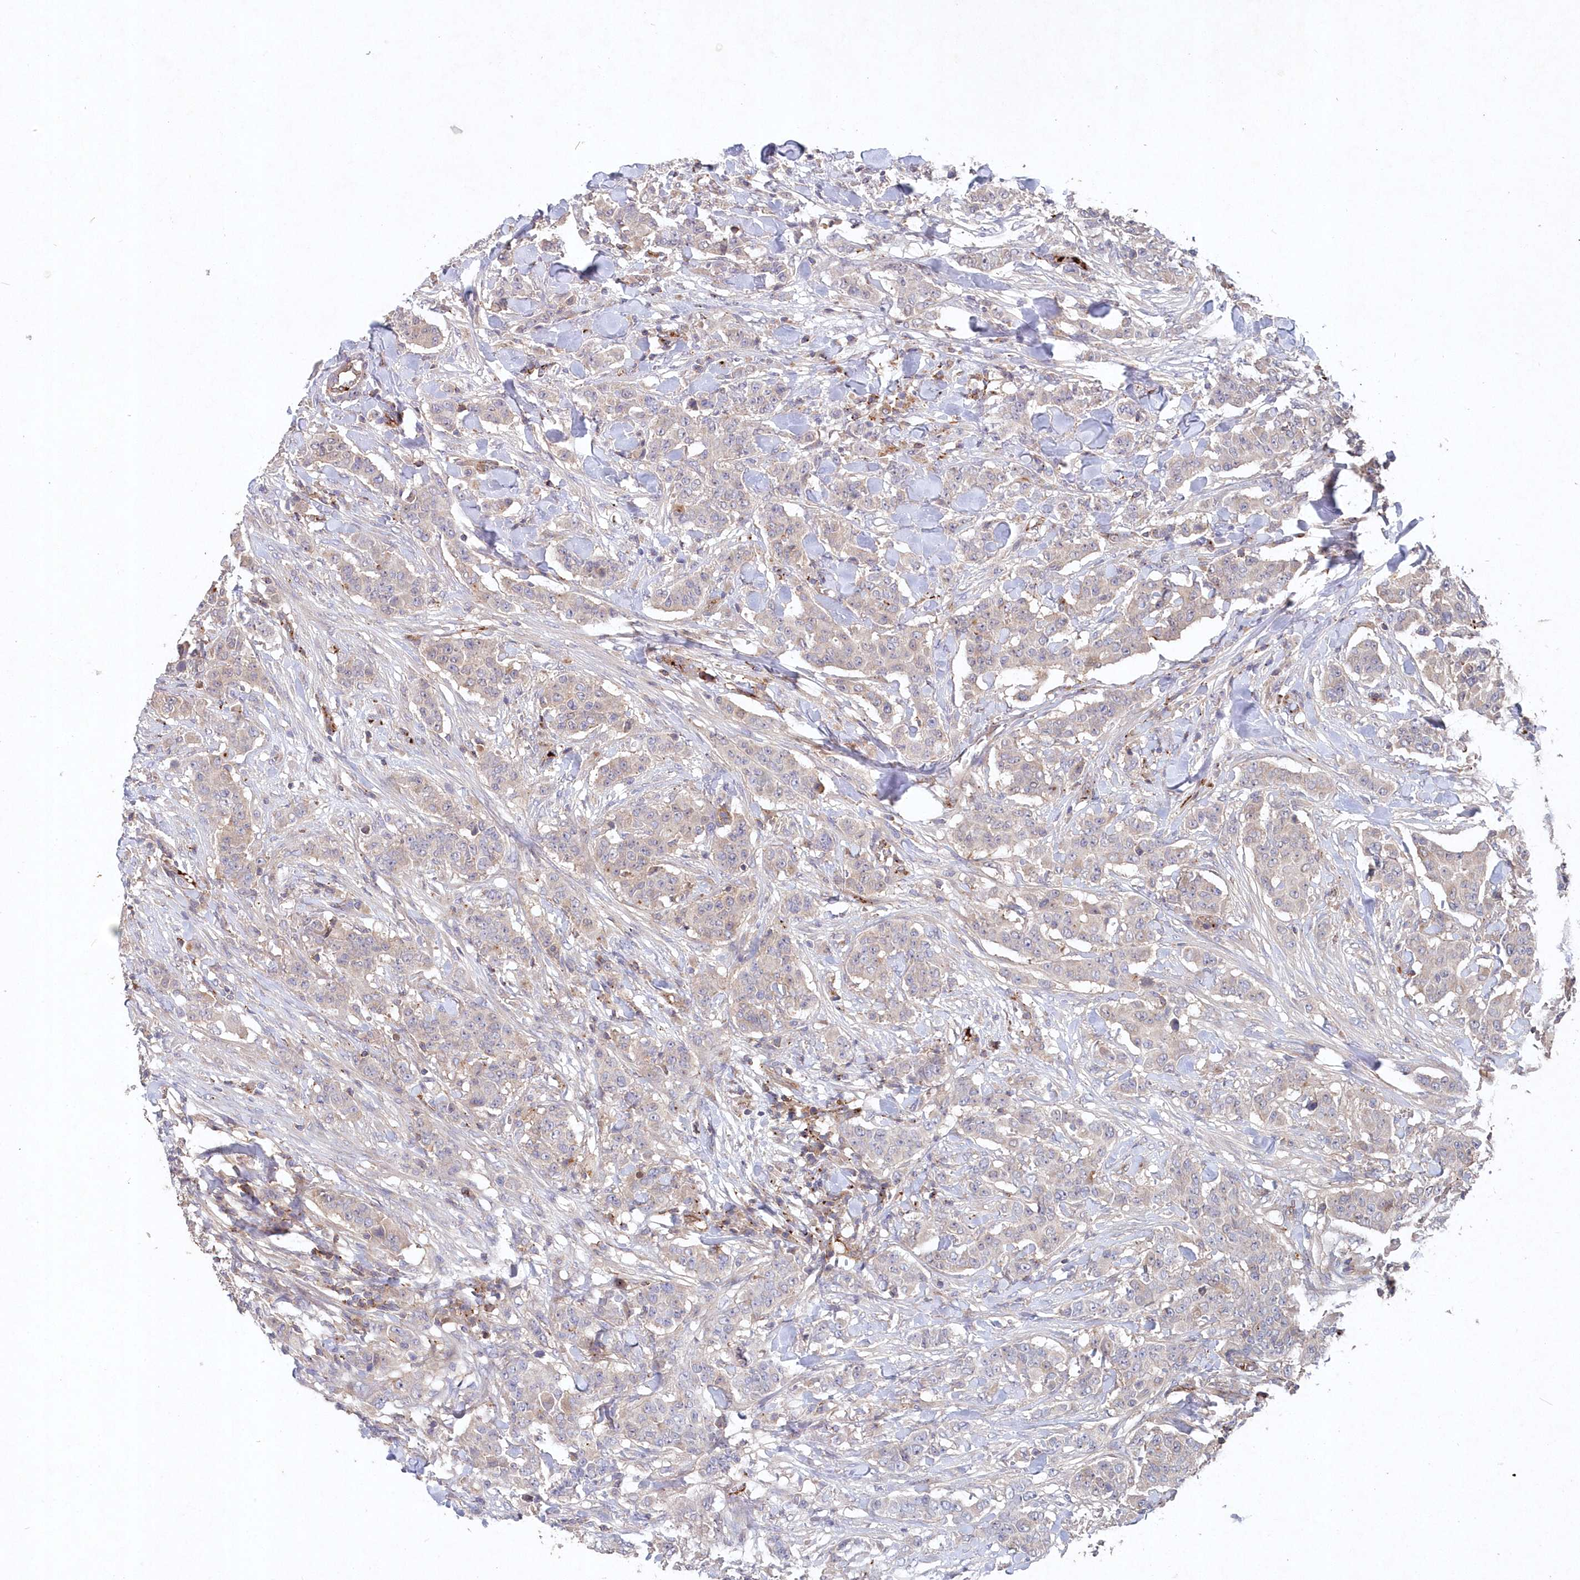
{"staining": {"intensity": "negative", "quantity": "none", "location": "none"}, "tissue": "breast cancer", "cell_type": "Tumor cells", "image_type": "cancer", "snomed": [{"axis": "morphology", "description": "Duct carcinoma"}, {"axis": "topography", "description": "Breast"}], "caption": "Tumor cells show no significant protein staining in invasive ductal carcinoma (breast).", "gene": "ABHD14B", "patient": {"sex": "female", "age": 40}}